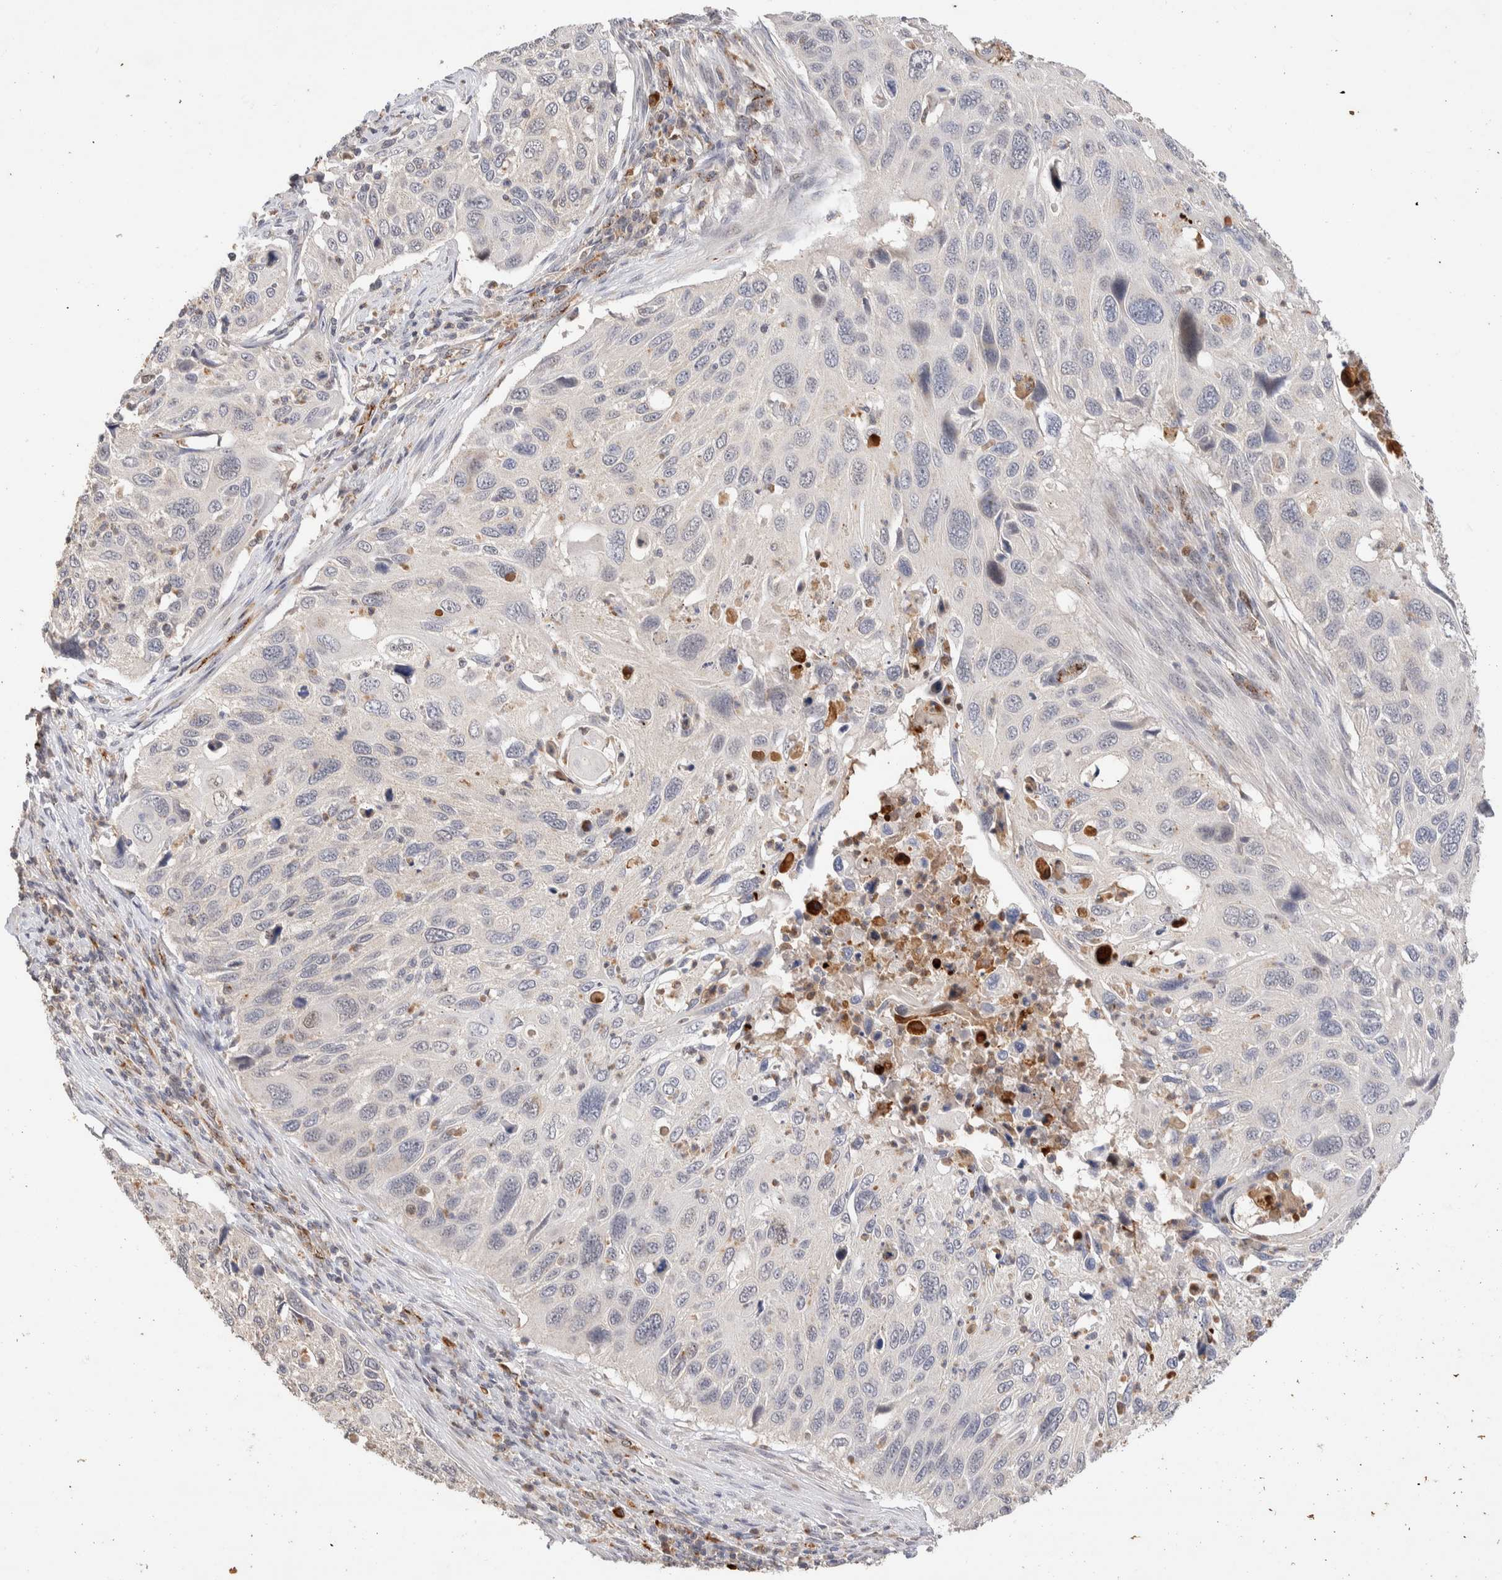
{"staining": {"intensity": "weak", "quantity": "<25%", "location": "cytoplasmic/membranous"}, "tissue": "cervical cancer", "cell_type": "Tumor cells", "image_type": "cancer", "snomed": [{"axis": "morphology", "description": "Squamous cell carcinoma, NOS"}, {"axis": "topography", "description": "Cervix"}], "caption": "Tumor cells are negative for brown protein staining in squamous cell carcinoma (cervical).", "gene": "NSMAF", "patient": {"sex": "female", "age": 70}}